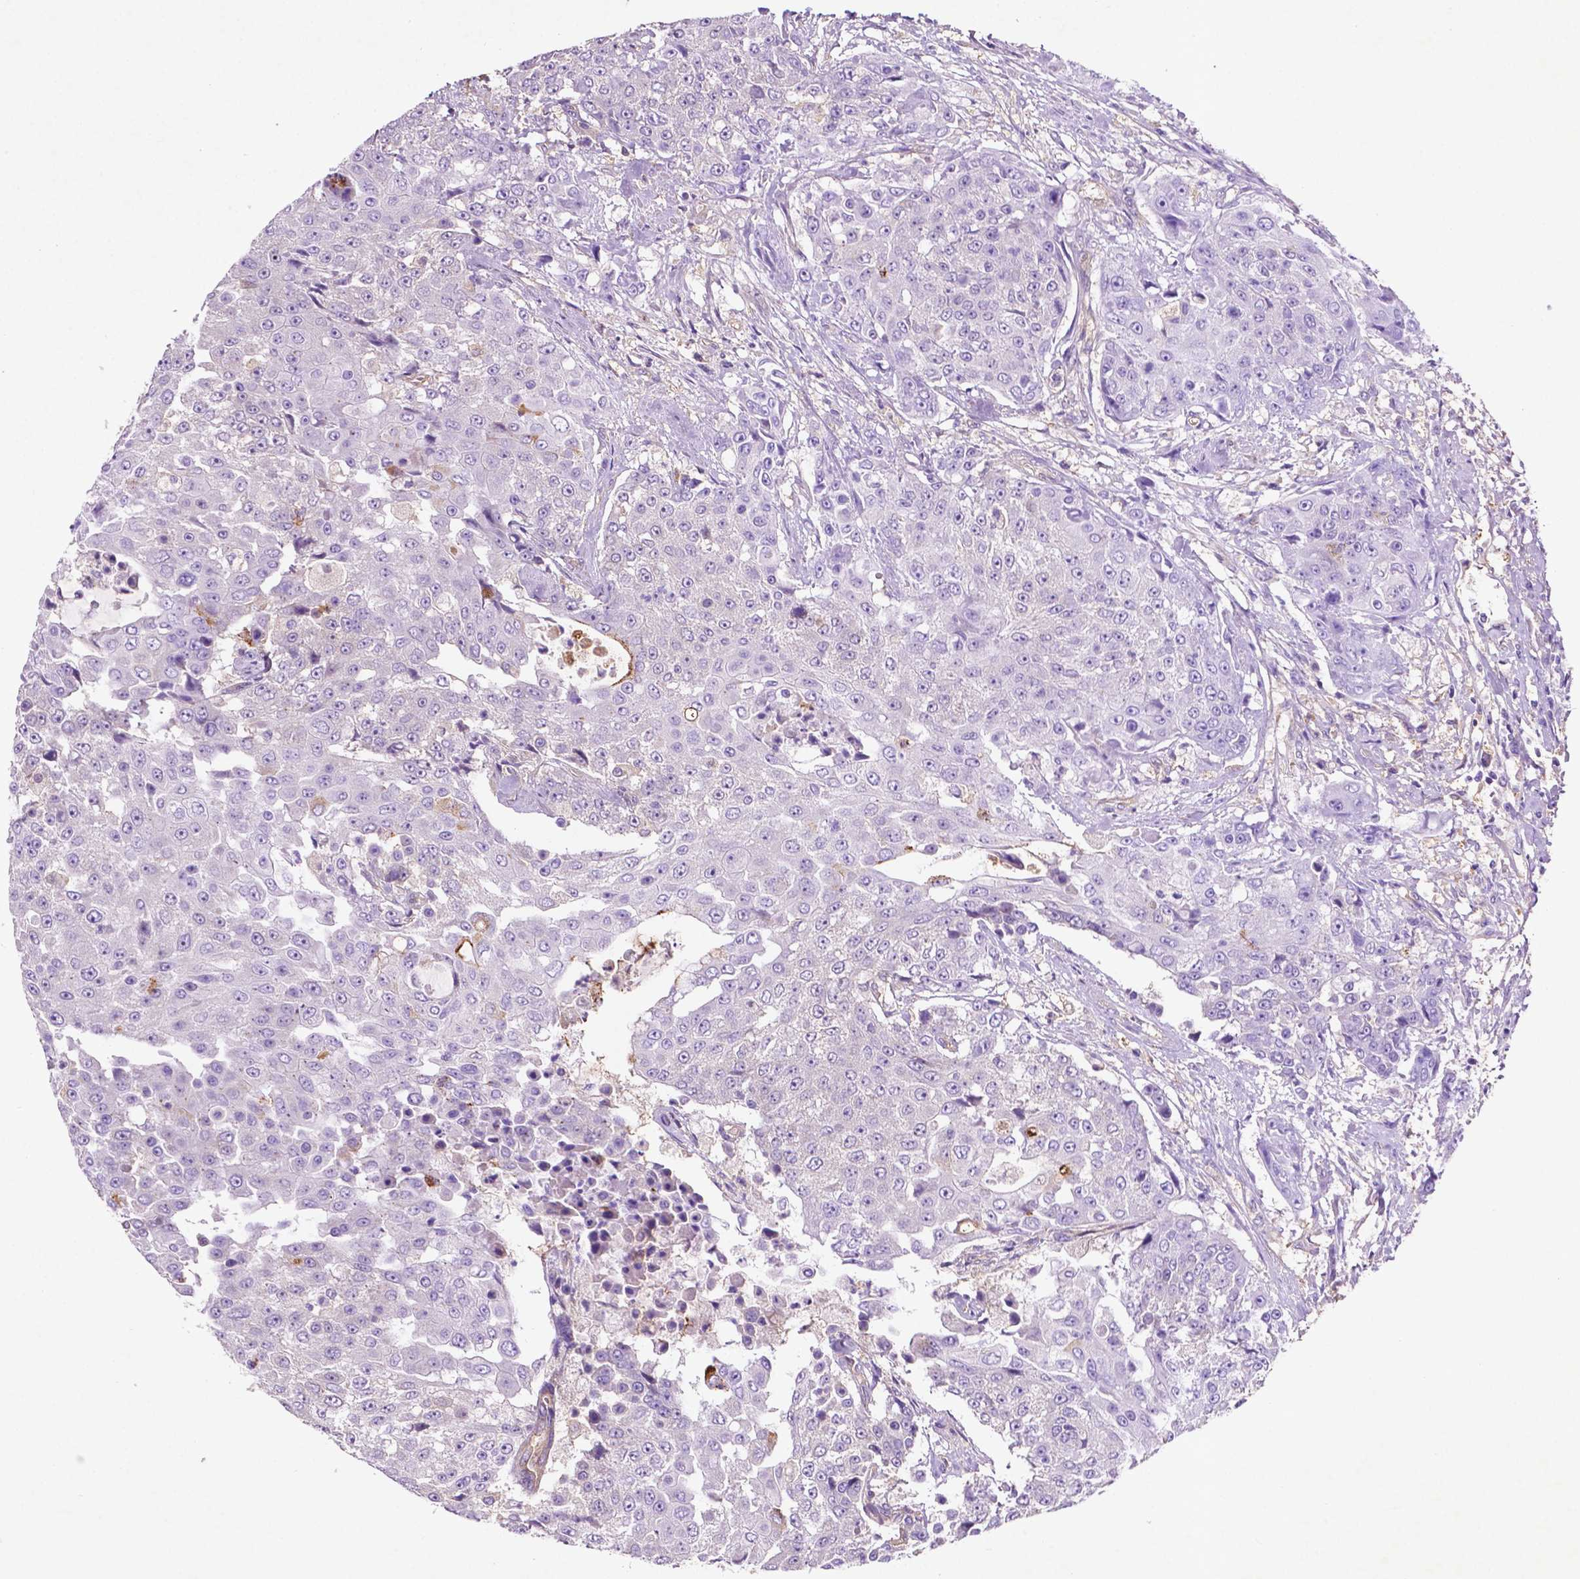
{"staining": {"intensity": "negative", "quantity": "none", "location": "none"}, "tissue": "urothelial cancer", "cell_type": "Tumor cells", "image_type": "cancer", "snomed": [{"axis": "morphology", "description": "Urothelial carcinoma, High grade"}, {"axis": "topography", "description": "Urinary bladder"}], "caption": "This photomicrograph is of urothelial carcinoma (high-grade) stained with IHC to label a protein in brown with the nuclei are counter-stained blue. There is no positivity in tumor cells.", "gene": "GDPD5", "patient": {"sex": "female", "age": 63}}